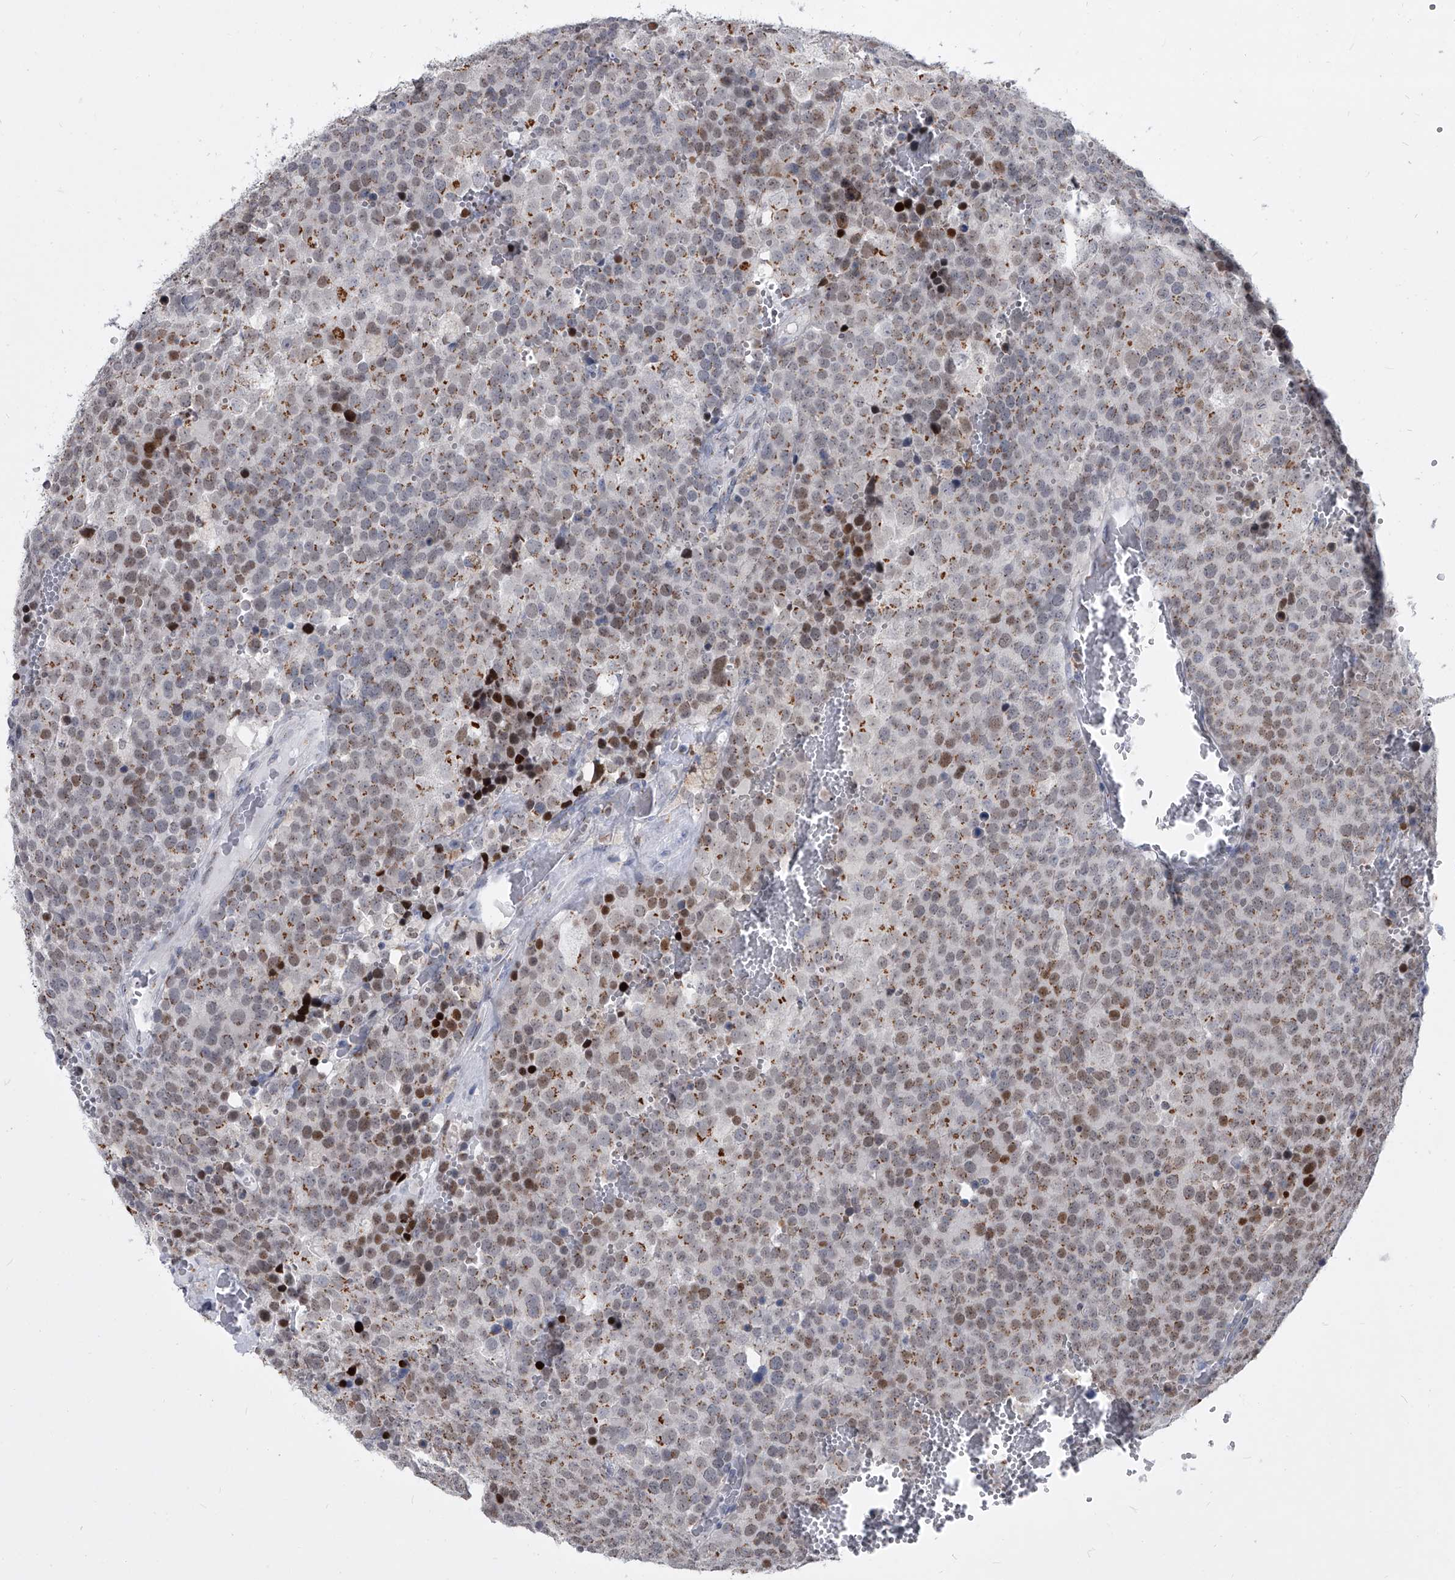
{"staining": {"intensity": "moderate", "quantity": "25%-75%", "location": "cytoplasmic/membranous,nuclear"}, "tissue": "testis cancer", "cell_type": "Tumor cells", "image_type": "cancer", "snomed": [{"axis": "morphology", "description": "Seminoma, NOS"}, {"axis": "topography", "description": "Testis"}], "caption": "The image shows a brown stain indicating the presence of a protein in the cytoplasmic/membranous and nuclear of tumor cells in testis cancer (seminoma). The staining was performed using DAB to visualize the protein expression in brown, while the nuclei were stained in blue with hematoxylin (Magnification: 20x).", "gene": "EVA1C", "patient": {"sex": "male", "age": 71}}